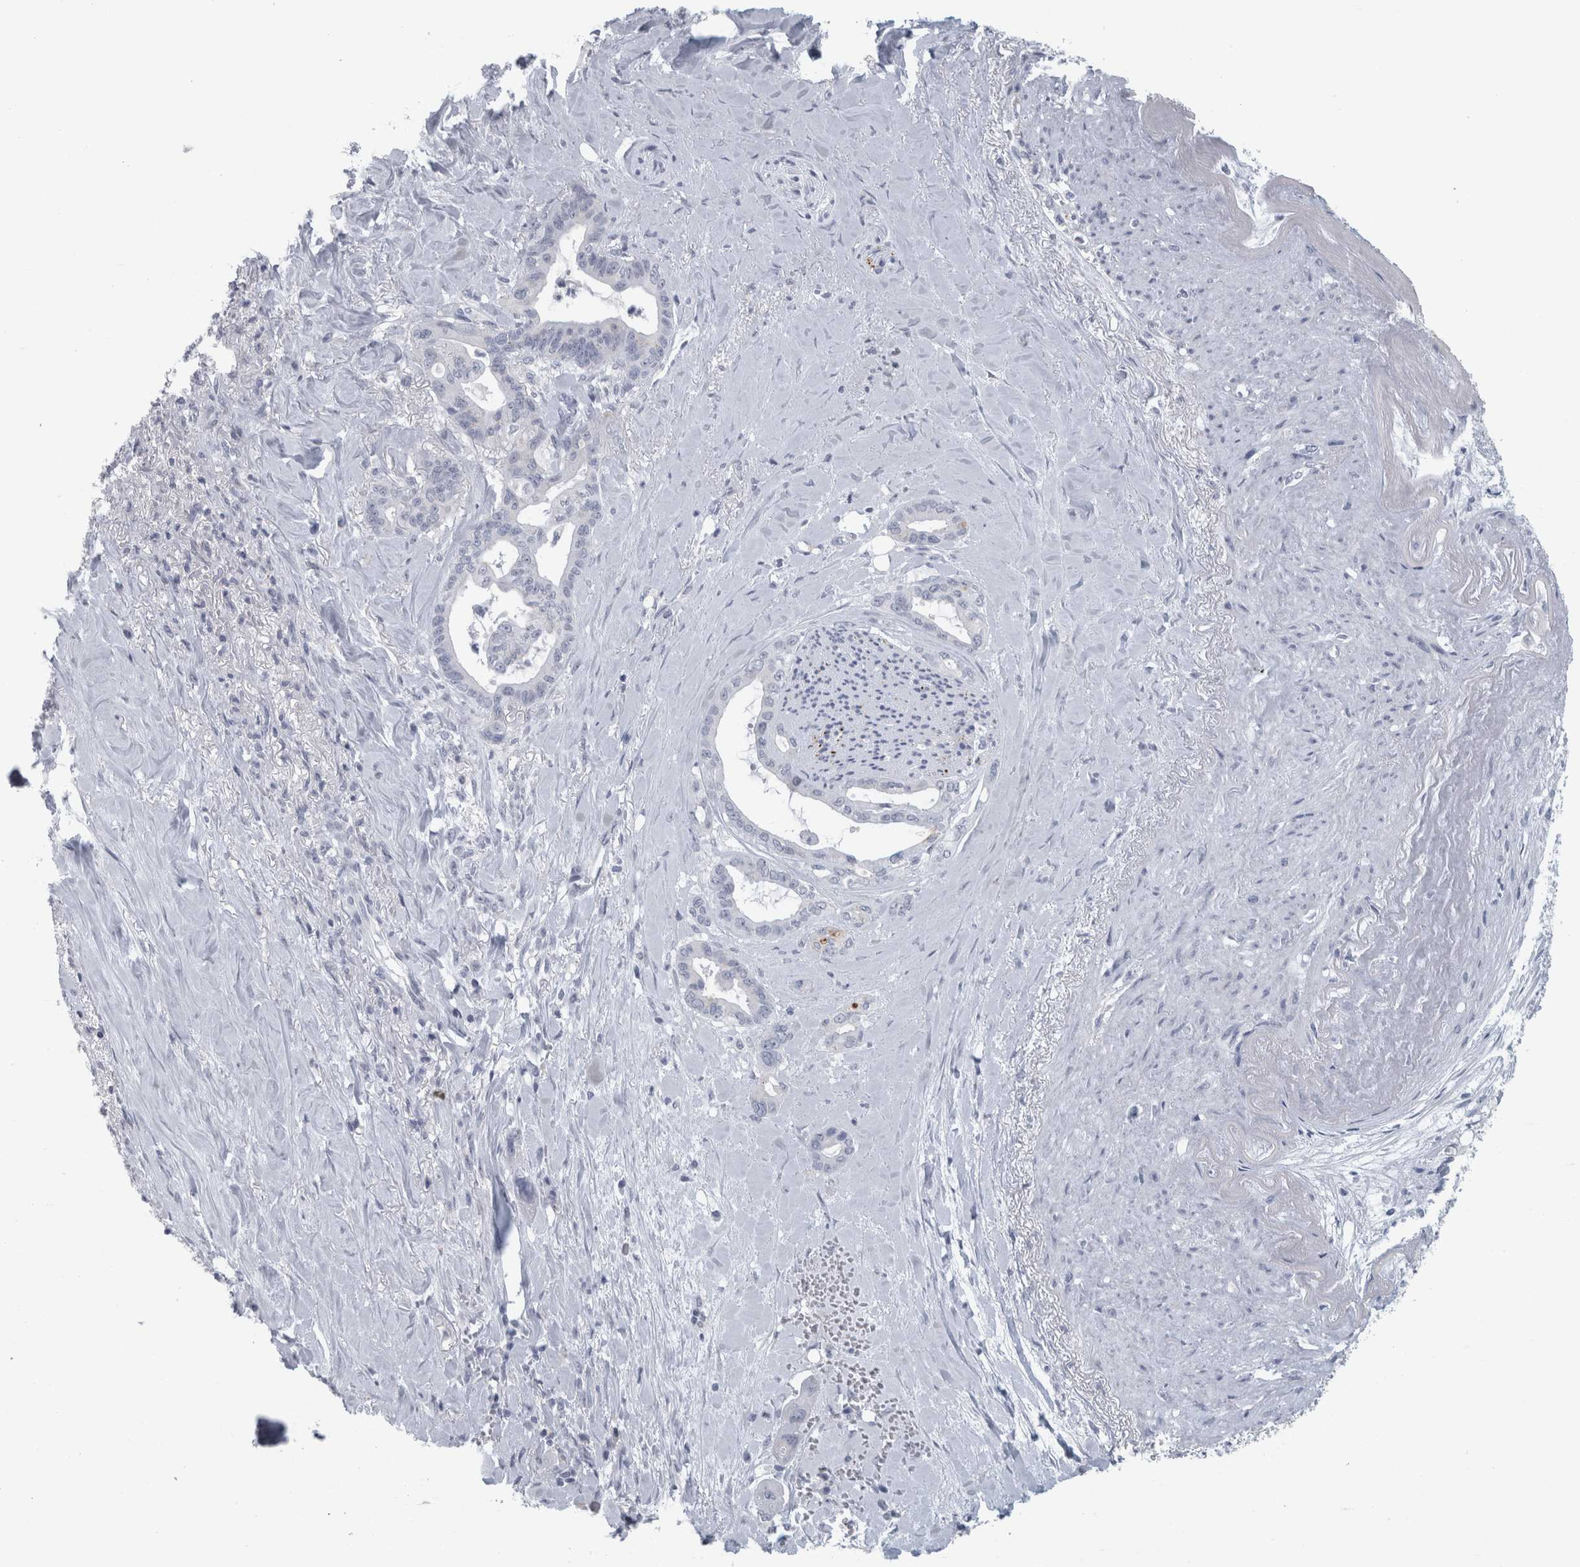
{"staining": {"intensity": "negative", "quantity": "none", "location": "none"}, "tissue": "pancreatic cancer", "cell_type": "Tumor cells", "image_type": "cancer", "snomed": [{"axis": "morphology", "description": "Adenocarcinoma, NOS"}, {"axis": "topography", "description": "Pancreas"}], "caption": "This is an immunohistochemistry (IHC) image of human pancreatic cancer (adenocarcinoma). There is no staining in tumor cells.", "gene": "CPE", "patient": {"sex": "male", "age": 70}}